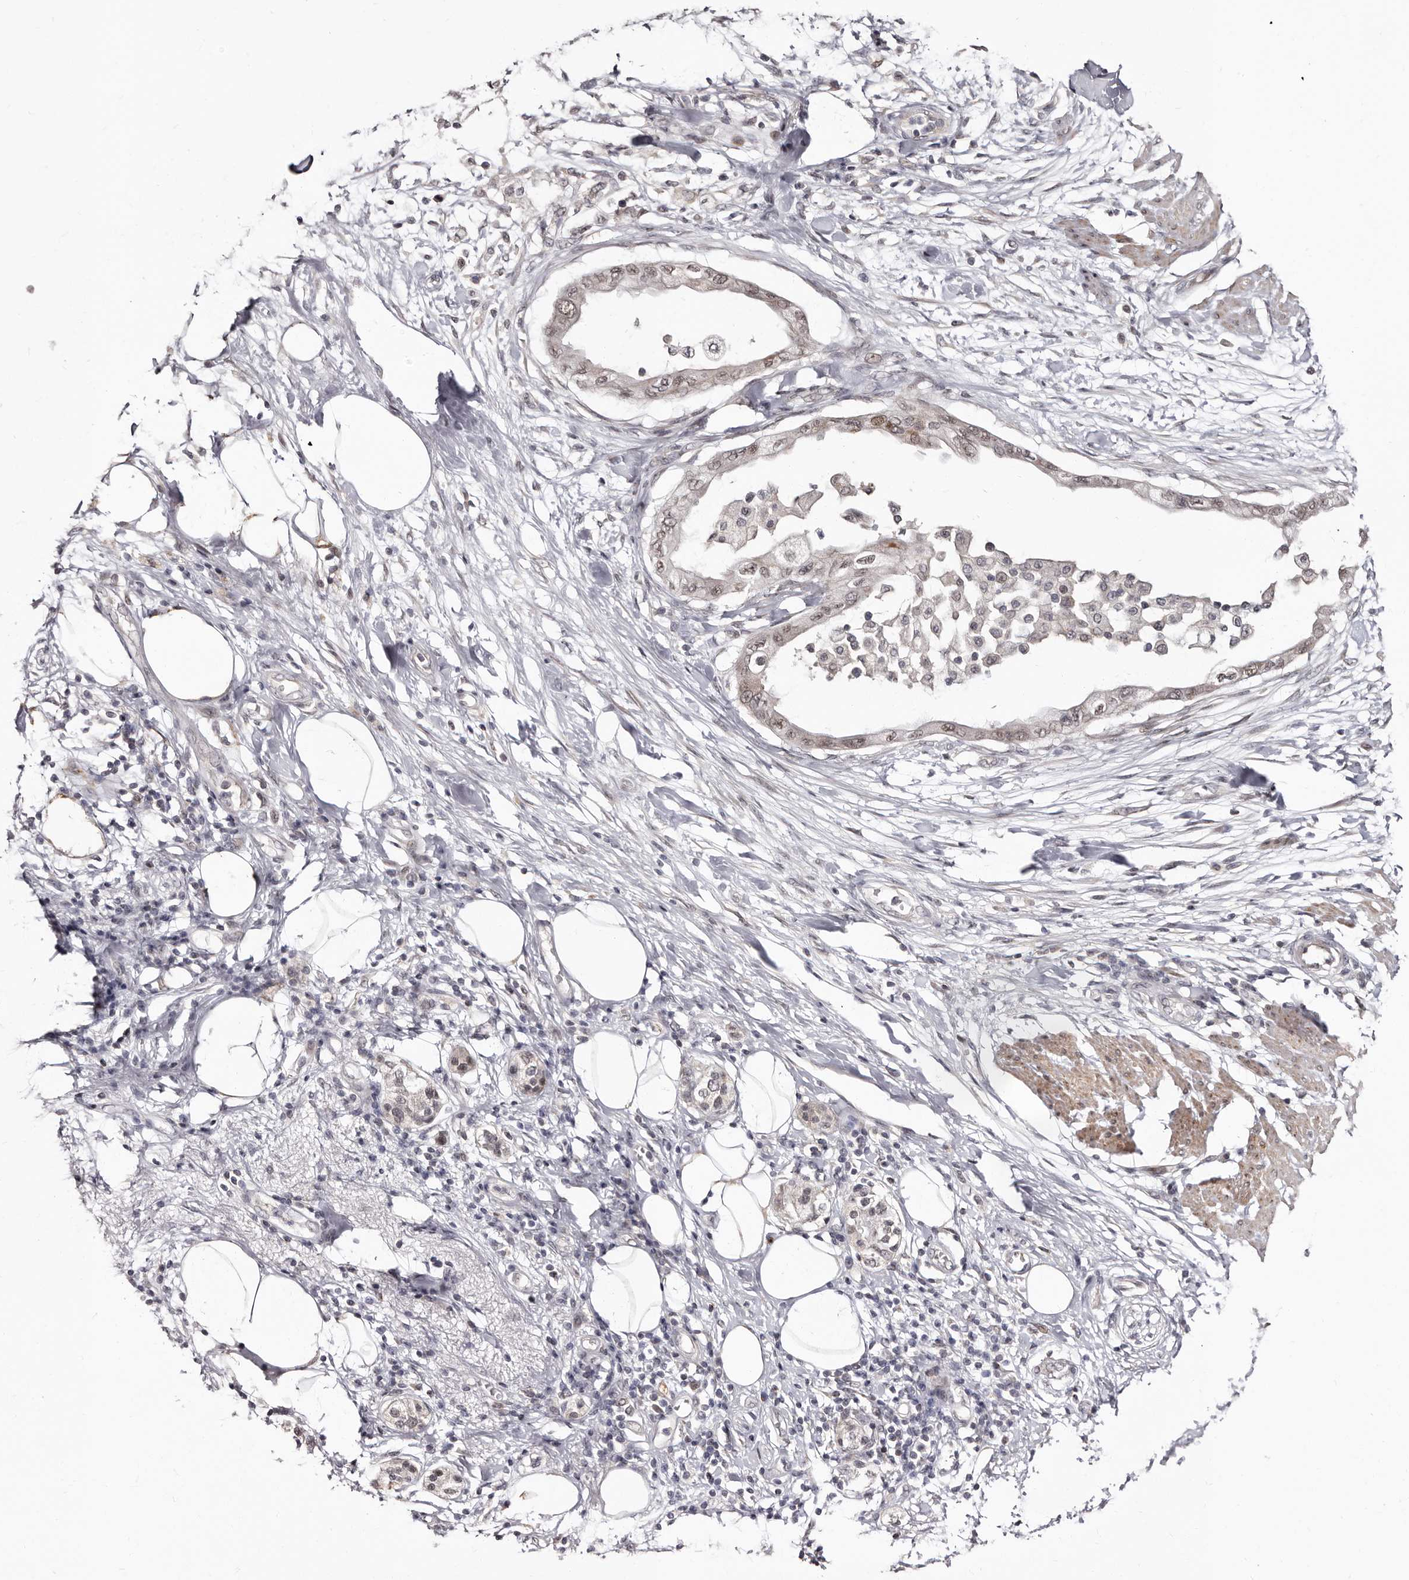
{"staining": {"intensity": "weak", "quantity": ">75%", "location": "cytoplasmic/membranous,nuclear"}, "tissue": "pancreatic cancer", "cell_type": "Tumor cells", "image_type": "cancer", "snomed": [{"axis": "morphology", "description": "Normal tissue, NOS"}, {"axis": "morphology", "description": "Adenocarcinoma, NOS"}, {"axis": "topography", "description": "Pancreas"}, {"axis": "topography", "description": "Duodenum"}], "caption": "An image of human pancreatic cancer stained for a protein reveals weak cytoplasmic/membranous and nuclear brown staining in tumor cells.", "gene": "PHF20L1", "patient": {"sex": "female", "age": 60}}